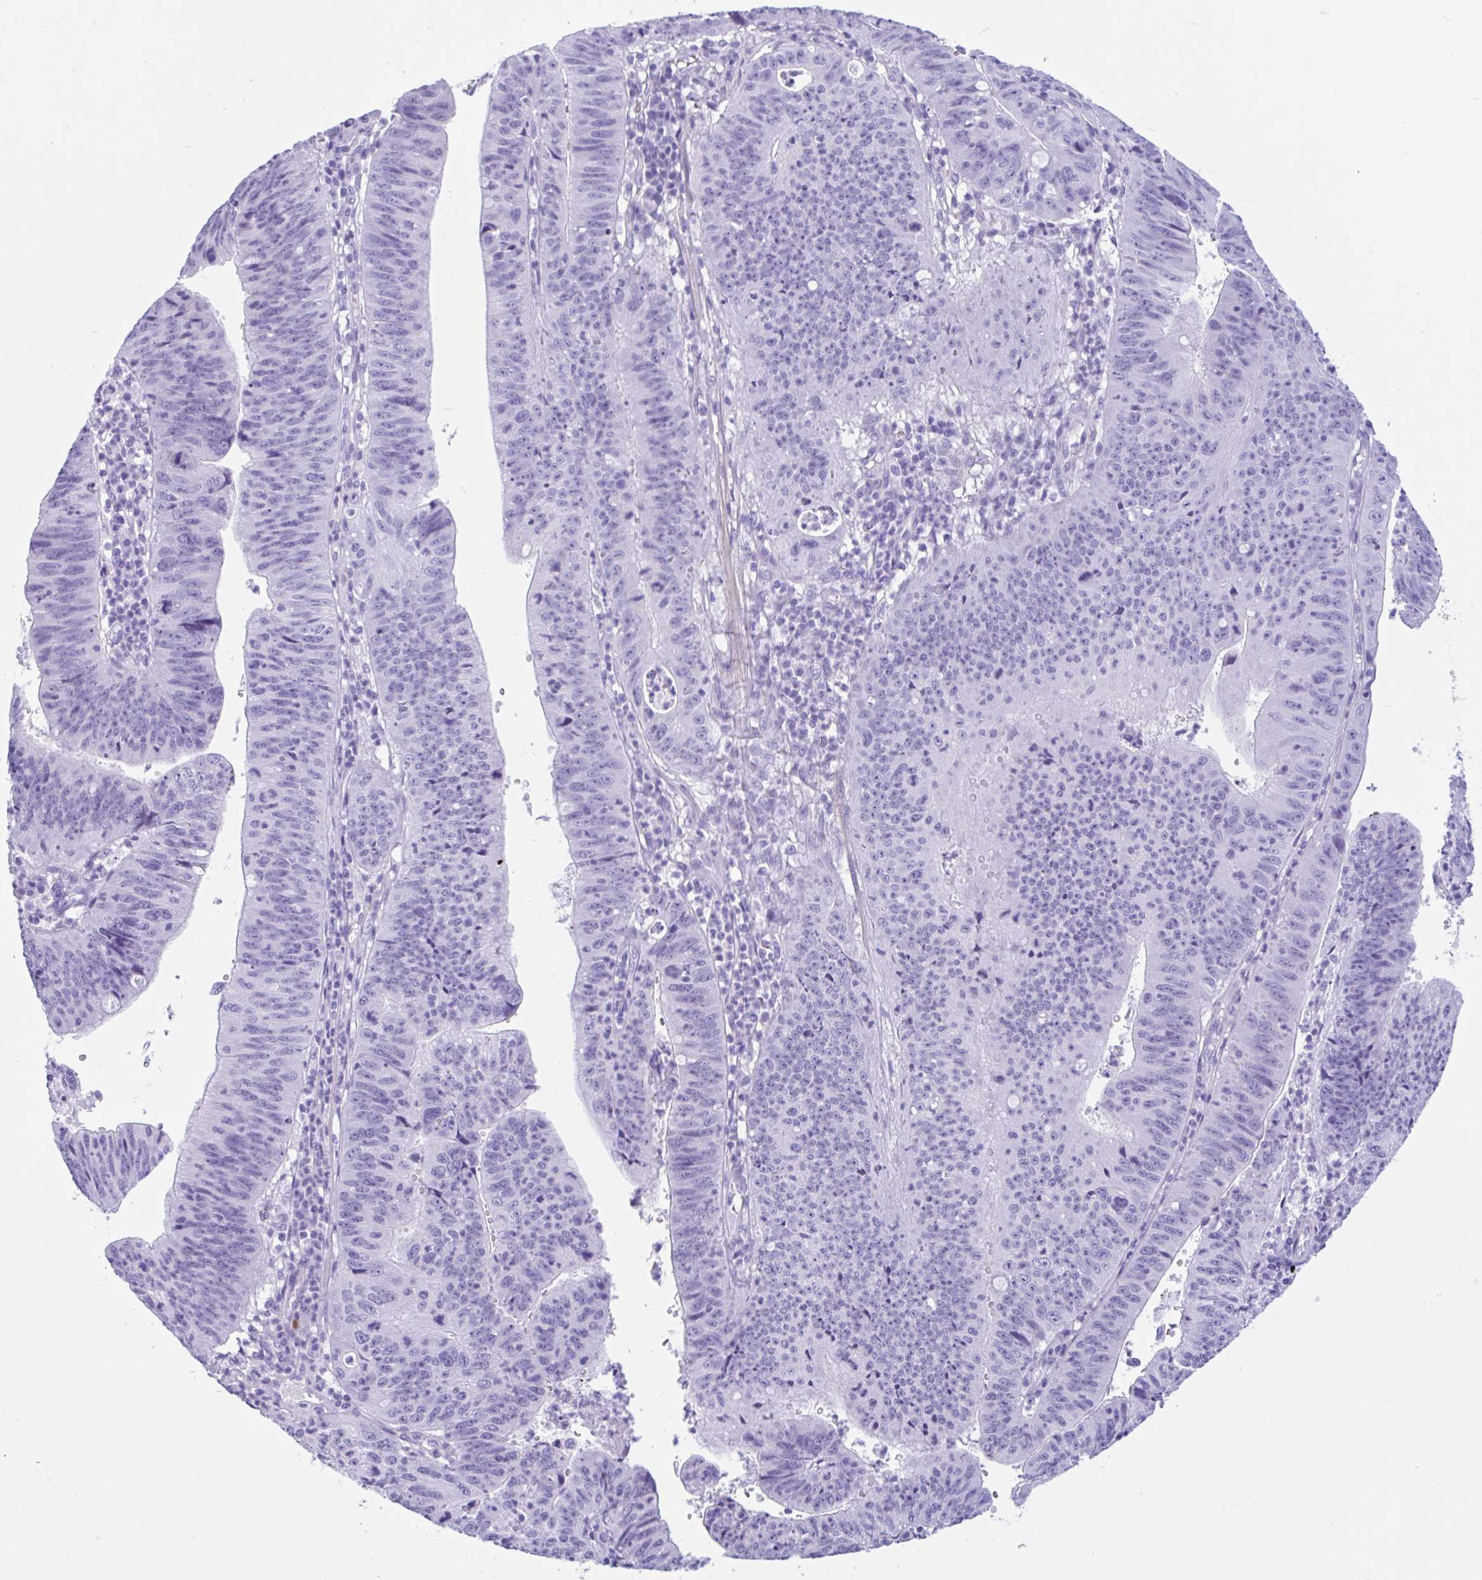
{"staining": {"intensity": "negative", "quantity": "none", "location": "none"}, "tissue": "stomach cancer", "cell_type": "Tumor cells", "image_type": "cancer", "snomed": [{"axis": "morphology", "description": "Adenocarcinoma, NOS"}, {"axis": "topography", "description": "Stomach"}], "caption": "Tumor cells show no significant positivity in stomach cancer (adenocarcinoma).", "gene": "IAPP", "patient": {"sex": "male", "age": 59}}